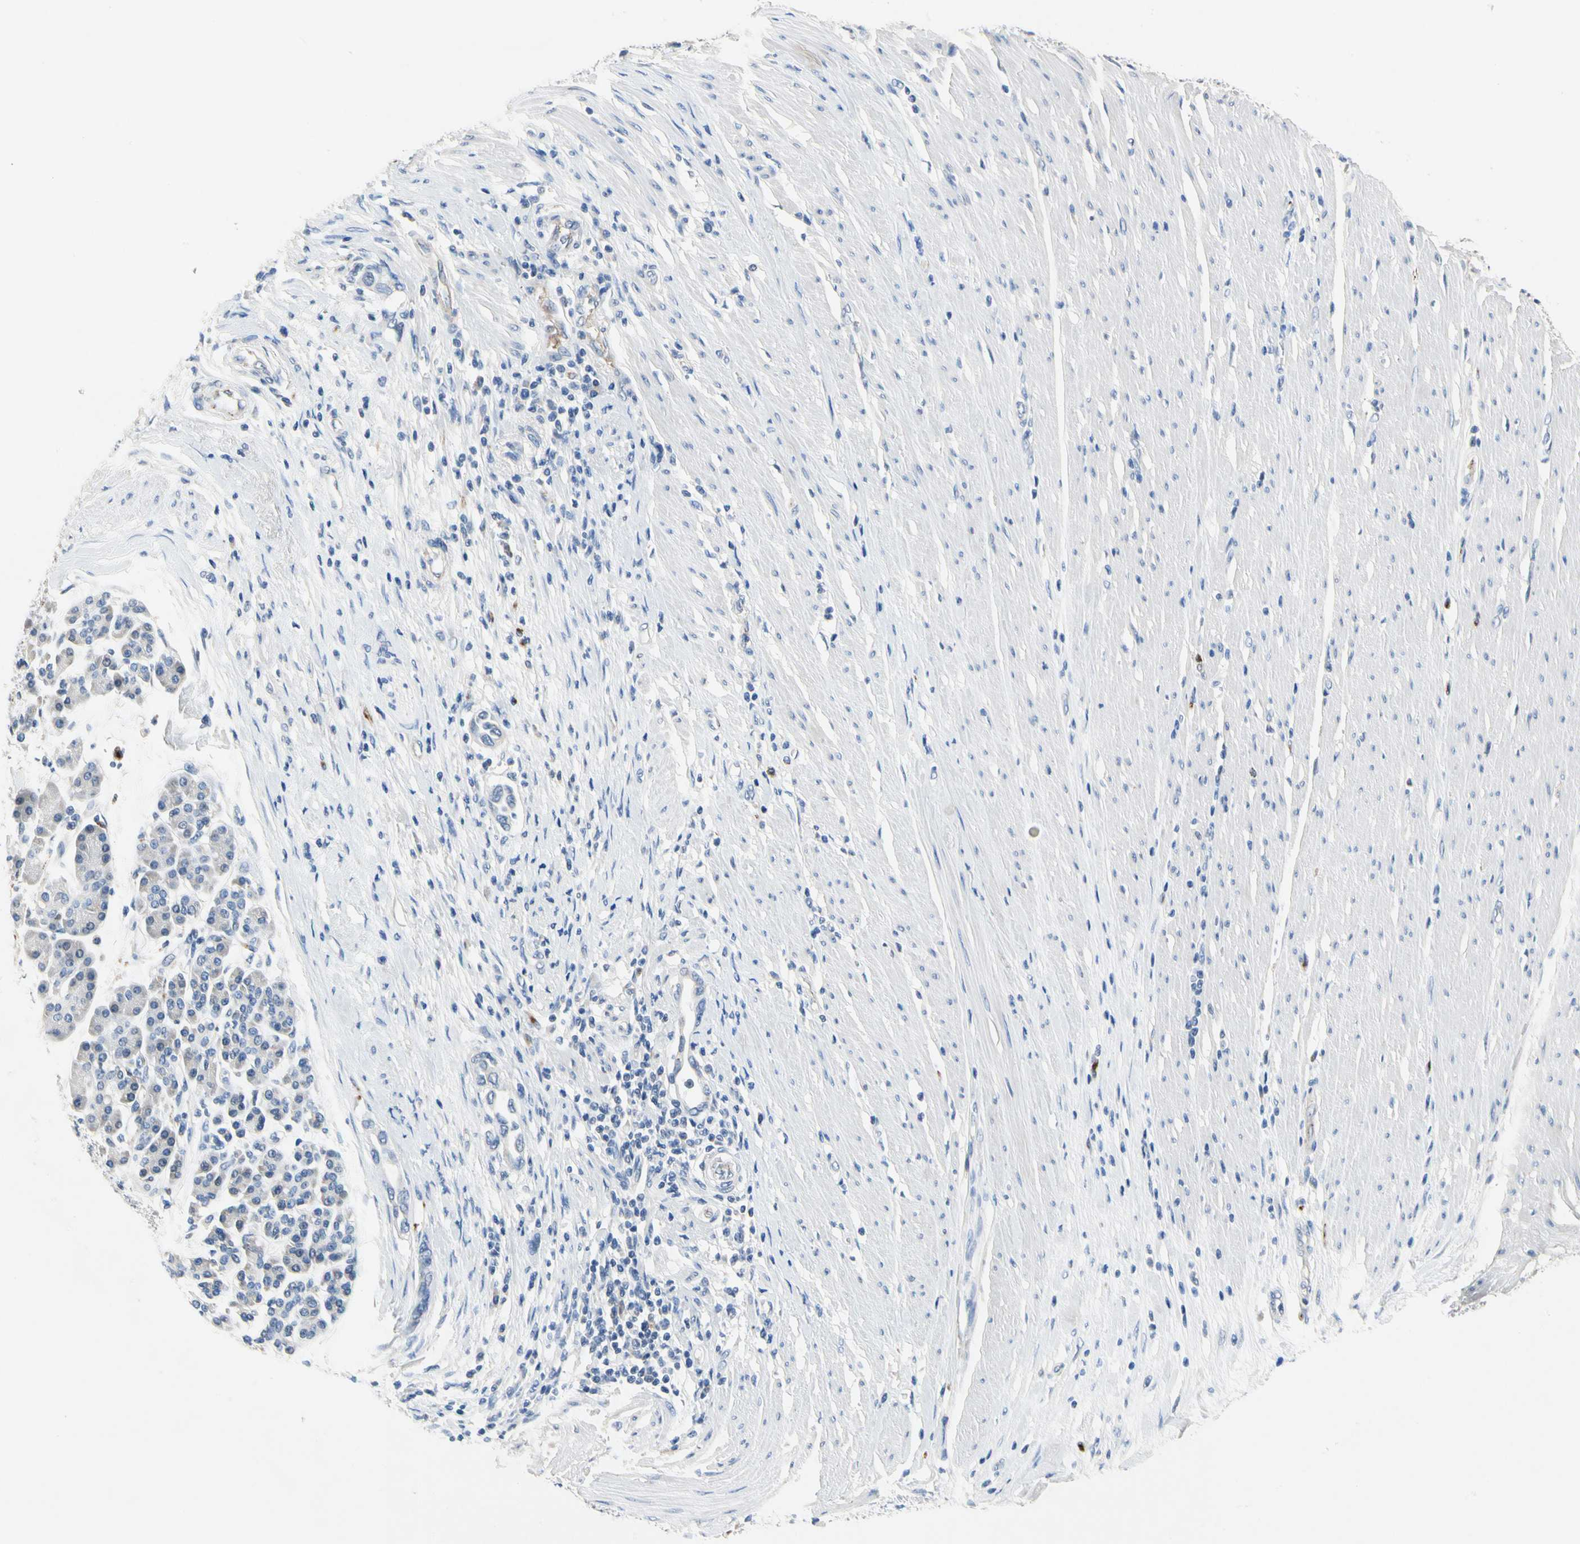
{"staining": {"intensity": "negative", "quantity": "none", "location": "none"}, "tissue": "pancreatic cancer", "cell_type": "Tumor cells", "image_type": "cancer", "snomed": [{"axis": "morphology", "description": "Adenocarcinoma, NOS"}, {"axis": "topography", "description": "Pancreas"}], "caption": "Adenocarcinoma (pancreatic) was stained to show a protein in brown. There is no significant staining in tumor cells.", "gene": "RETSAT", "patient": {"sex": "female", "age": 57}}